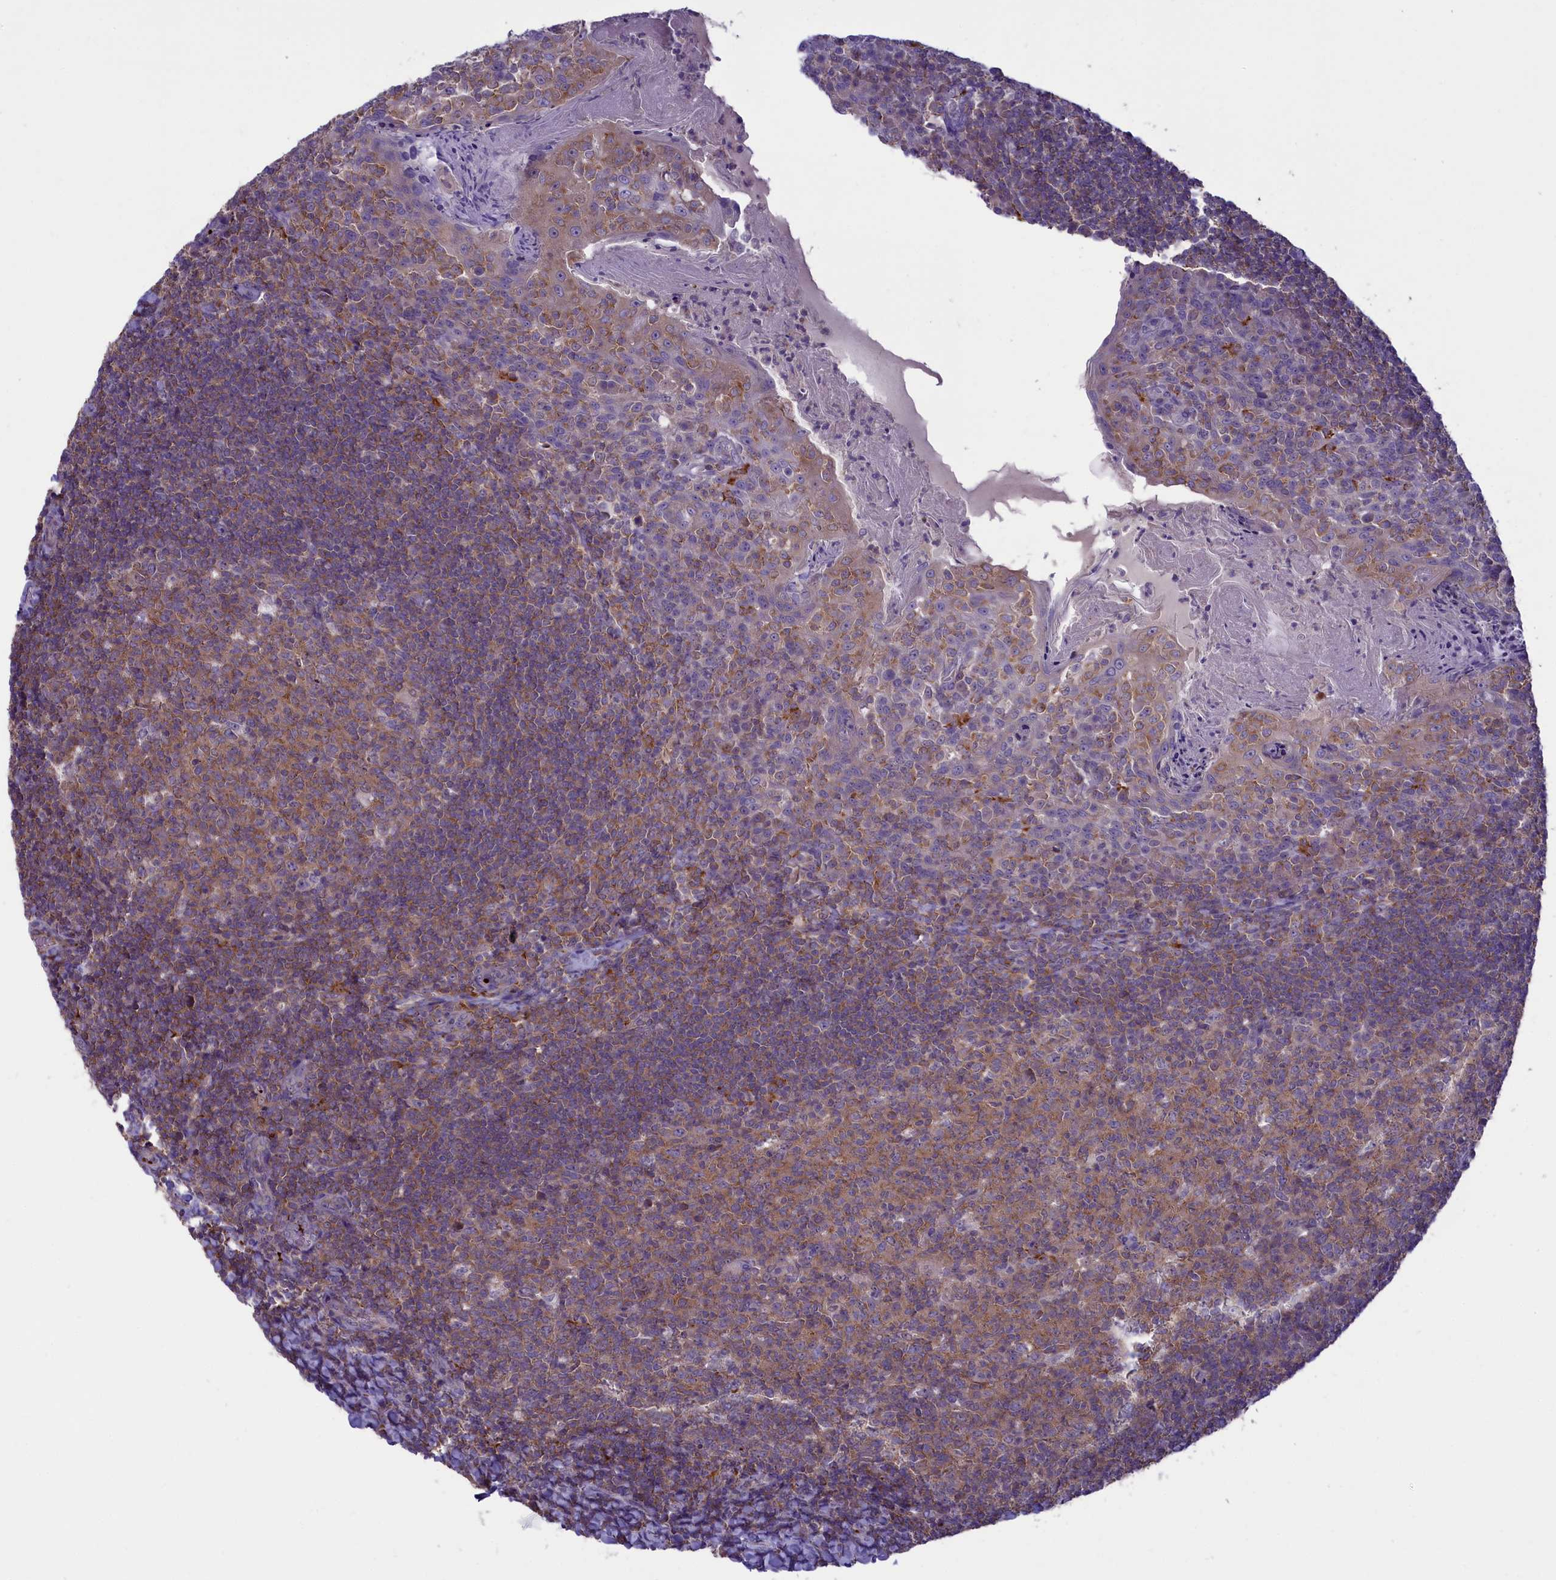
{"staining": {"intensity": "moderate", "quantity": ">75%", "location": "cytoplasmic/membranous"}, "tissue": "tonsil", "cell_type": "Germinal center cells", "image_type": "normal", "snomed": [{"axis": "morphology", "description": "Normal tissue, NOS"}, {"axis": "topography", "description": "Tonsil"}], "caption": "A micrograph of human tonsil stained for a protein demonstrates moderate cytoplasmic/membranous brown staining in germinal center cells. The staining was performed using DAB (3,3'-diaminobenzidine), with brown indicating positive protein expression. Nuclei are stained blue with hematoxylin.", "gene": "HEATR3", "patient": {"sex": "female", "age": 10}}